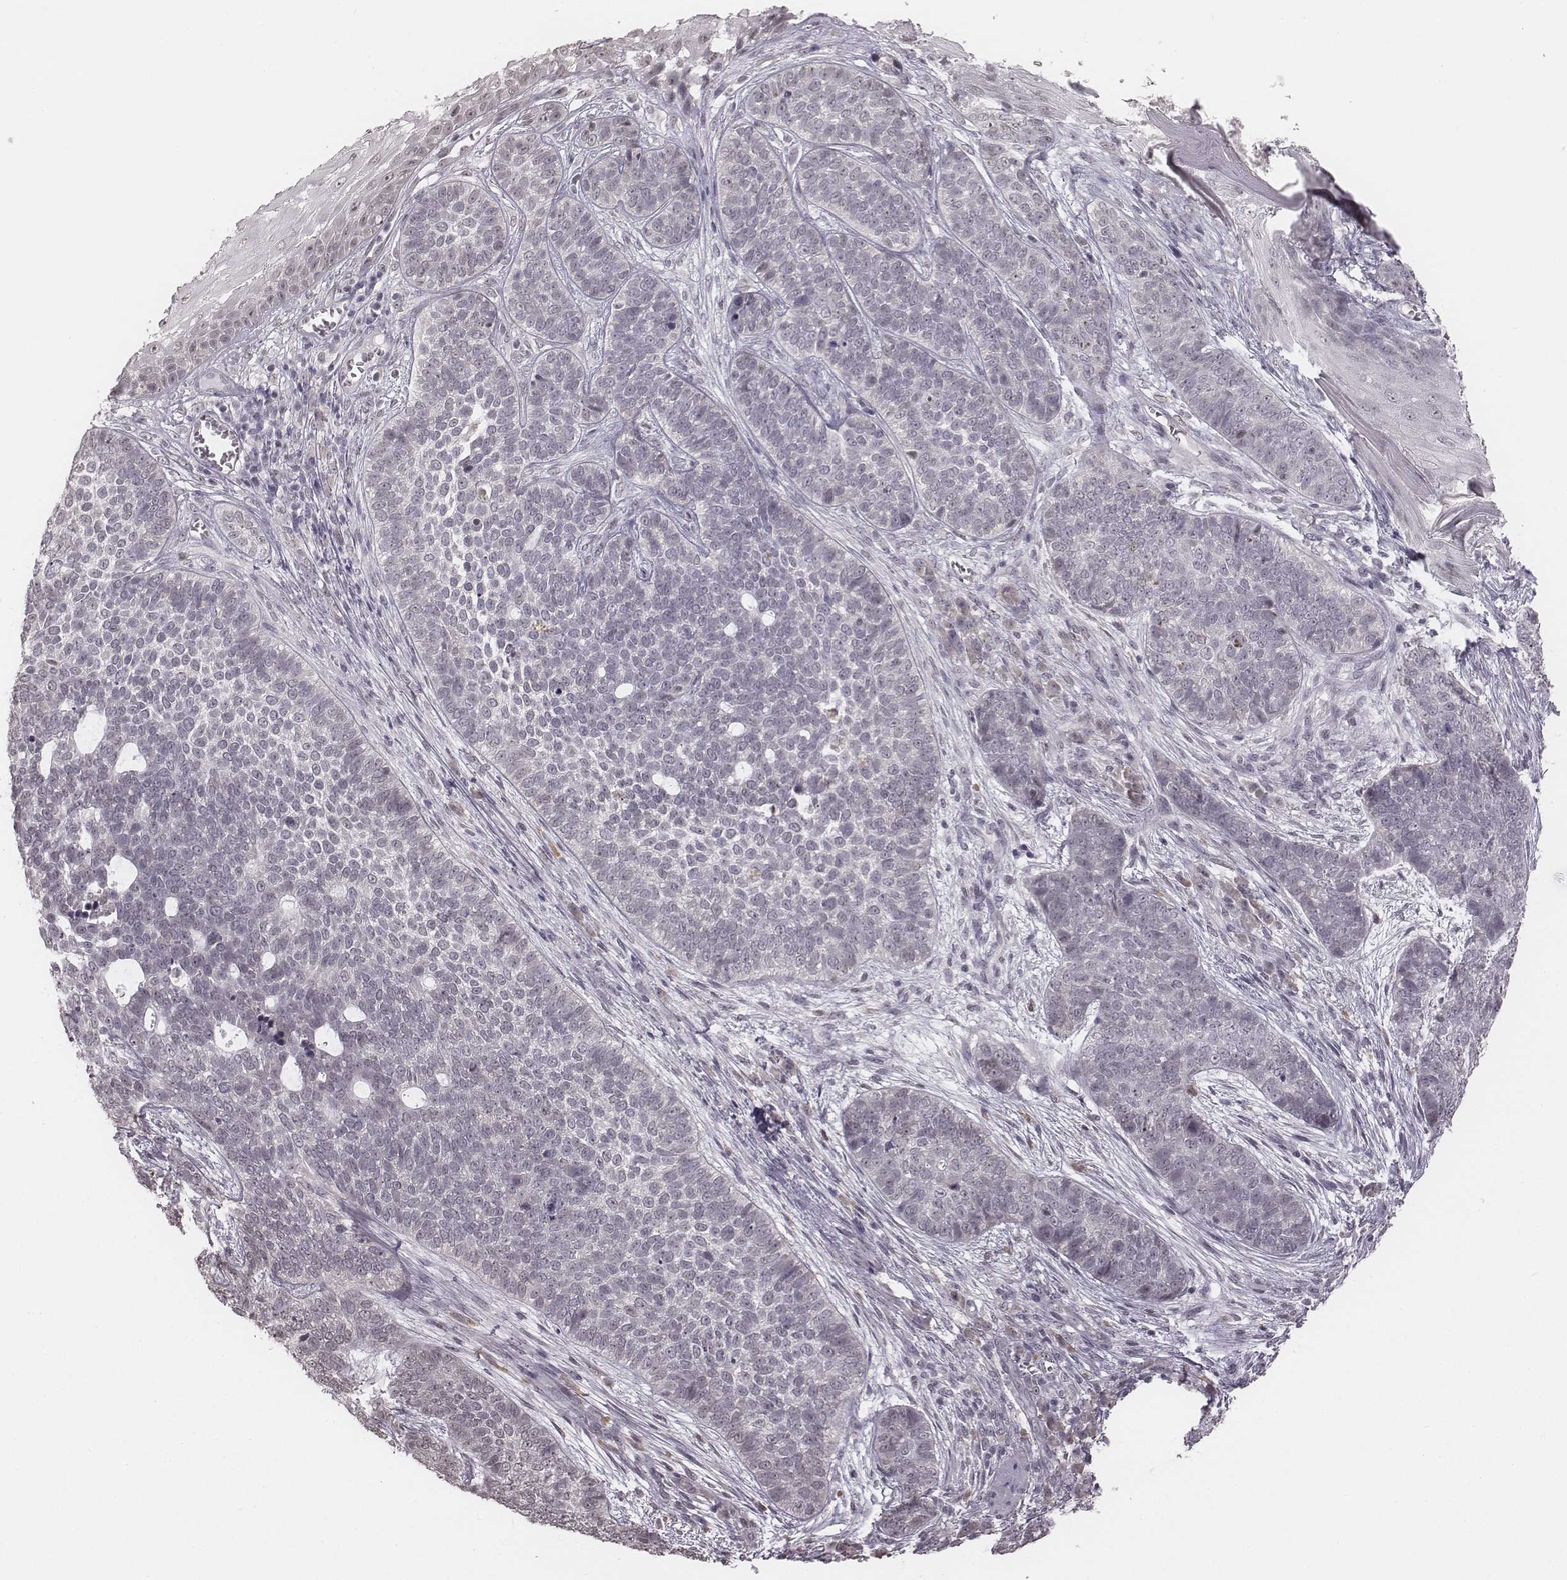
{"staining": {"intensity": "negative", "quantity": "none", "location": "none"}, "tissue": "skin cancer", "cell_type": "Tumor cells", "image_type": "cancer", "snomed": [{"axis": "morphology", "description": "Basal cell carcinoma"}, {"axis": "topography", "description": "Skin"}], "caption": "This is a micrograph of immunohistochemistry (IHC) staining of skin cancer, which shows no staining in tumor cells.", "gene": "RPGRIP1", "patient": {"sex": "female", "age": 69}}